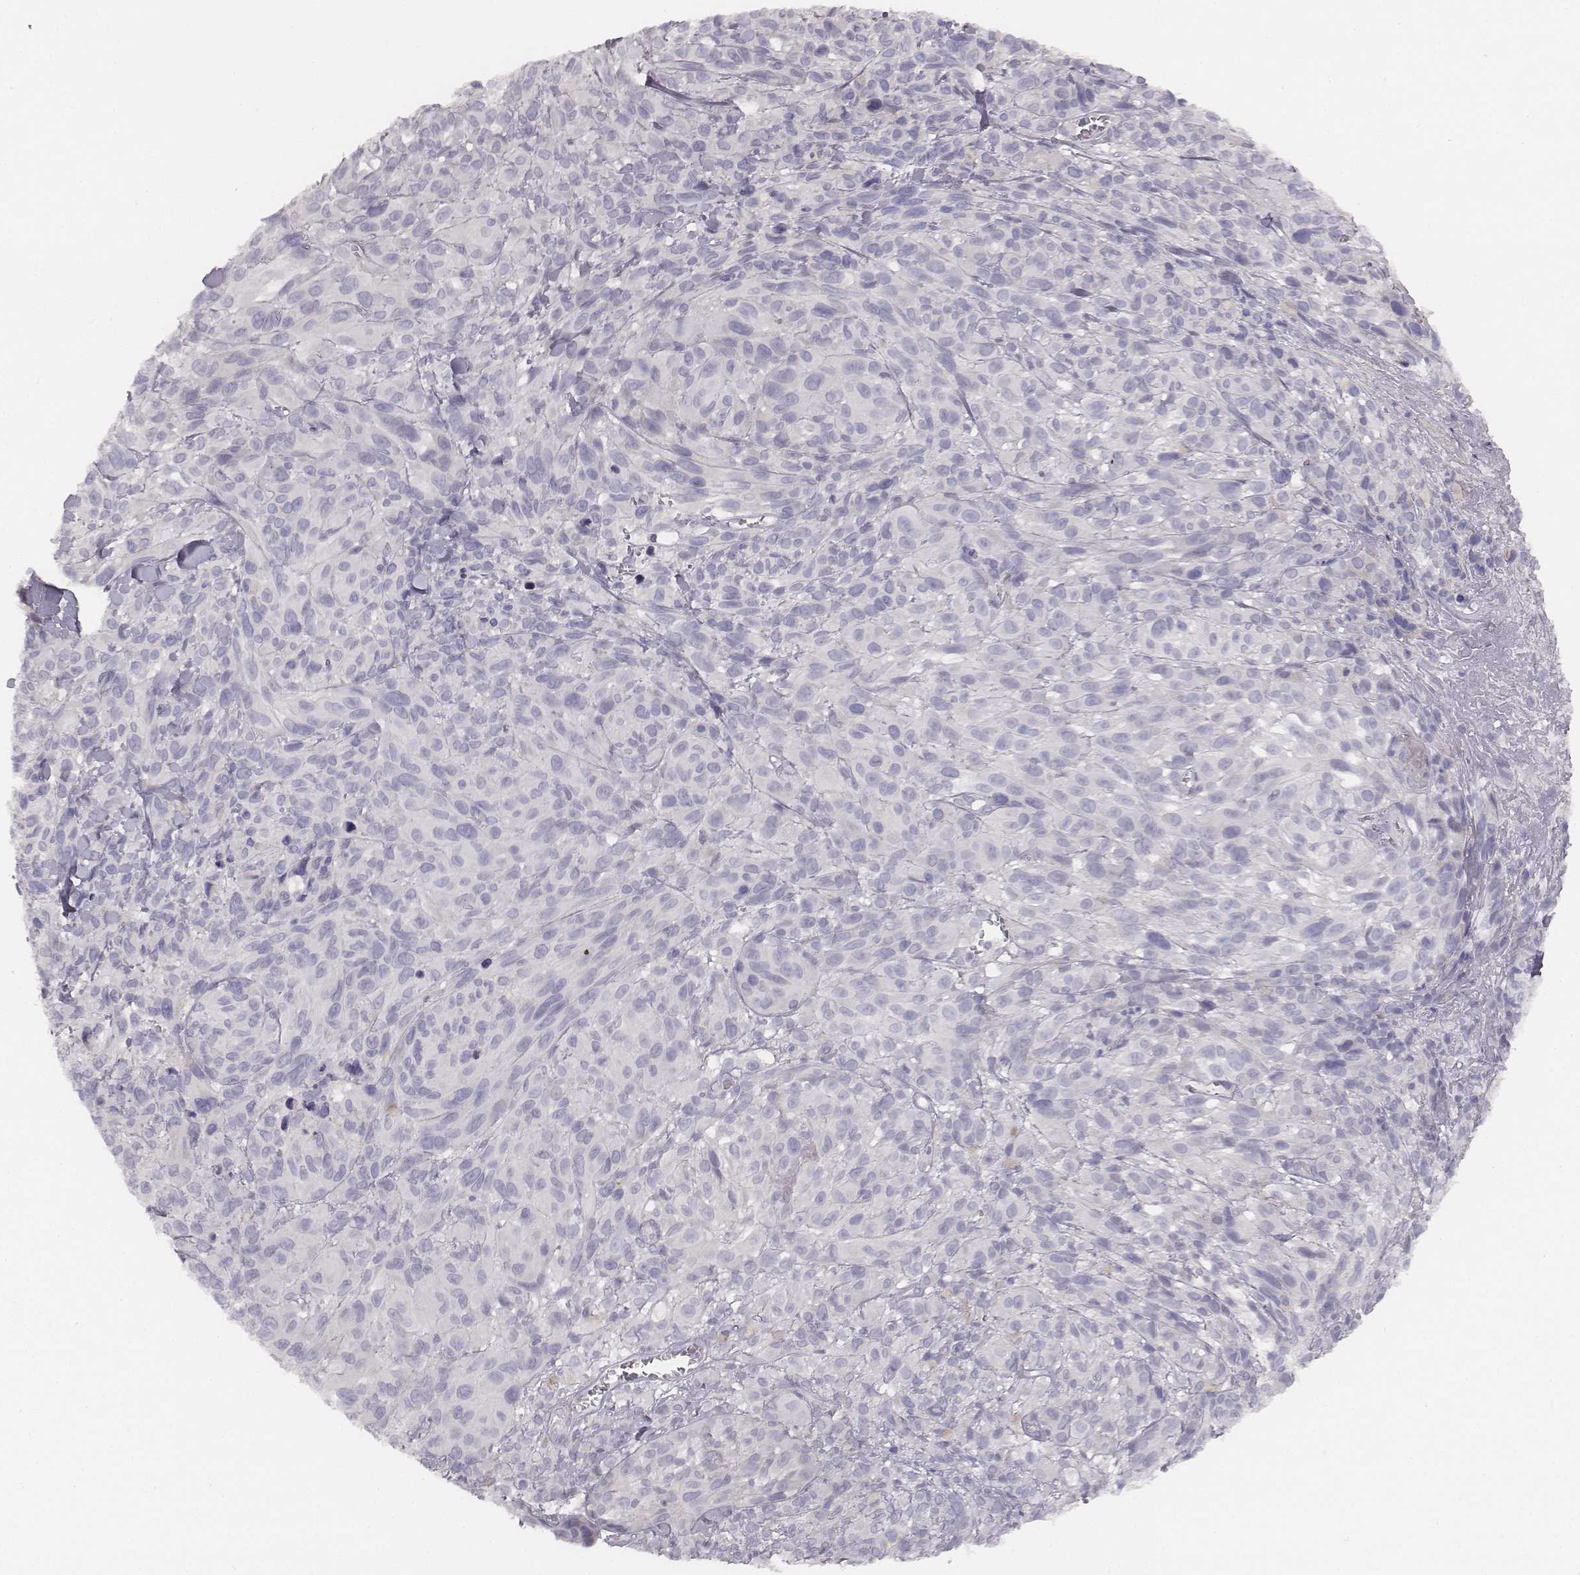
{"staining": {"intensity": "negative", "quantity": "none", "location": "none"}, "tissue": "melanoma", "cell_type": "Tumor cells", "image_type": "cancer", "snomed": [{"axis": "morphology", "description": "Malignant melanoma, NOS"}, {"axis": "topography", "description": "Skin"}], "caption": "IHC image of melanoma stained for a protein (brown), which shows no staining in tumor cells.", "gene": "MYH6", "patient": {"sex": "male", "age": 83}}